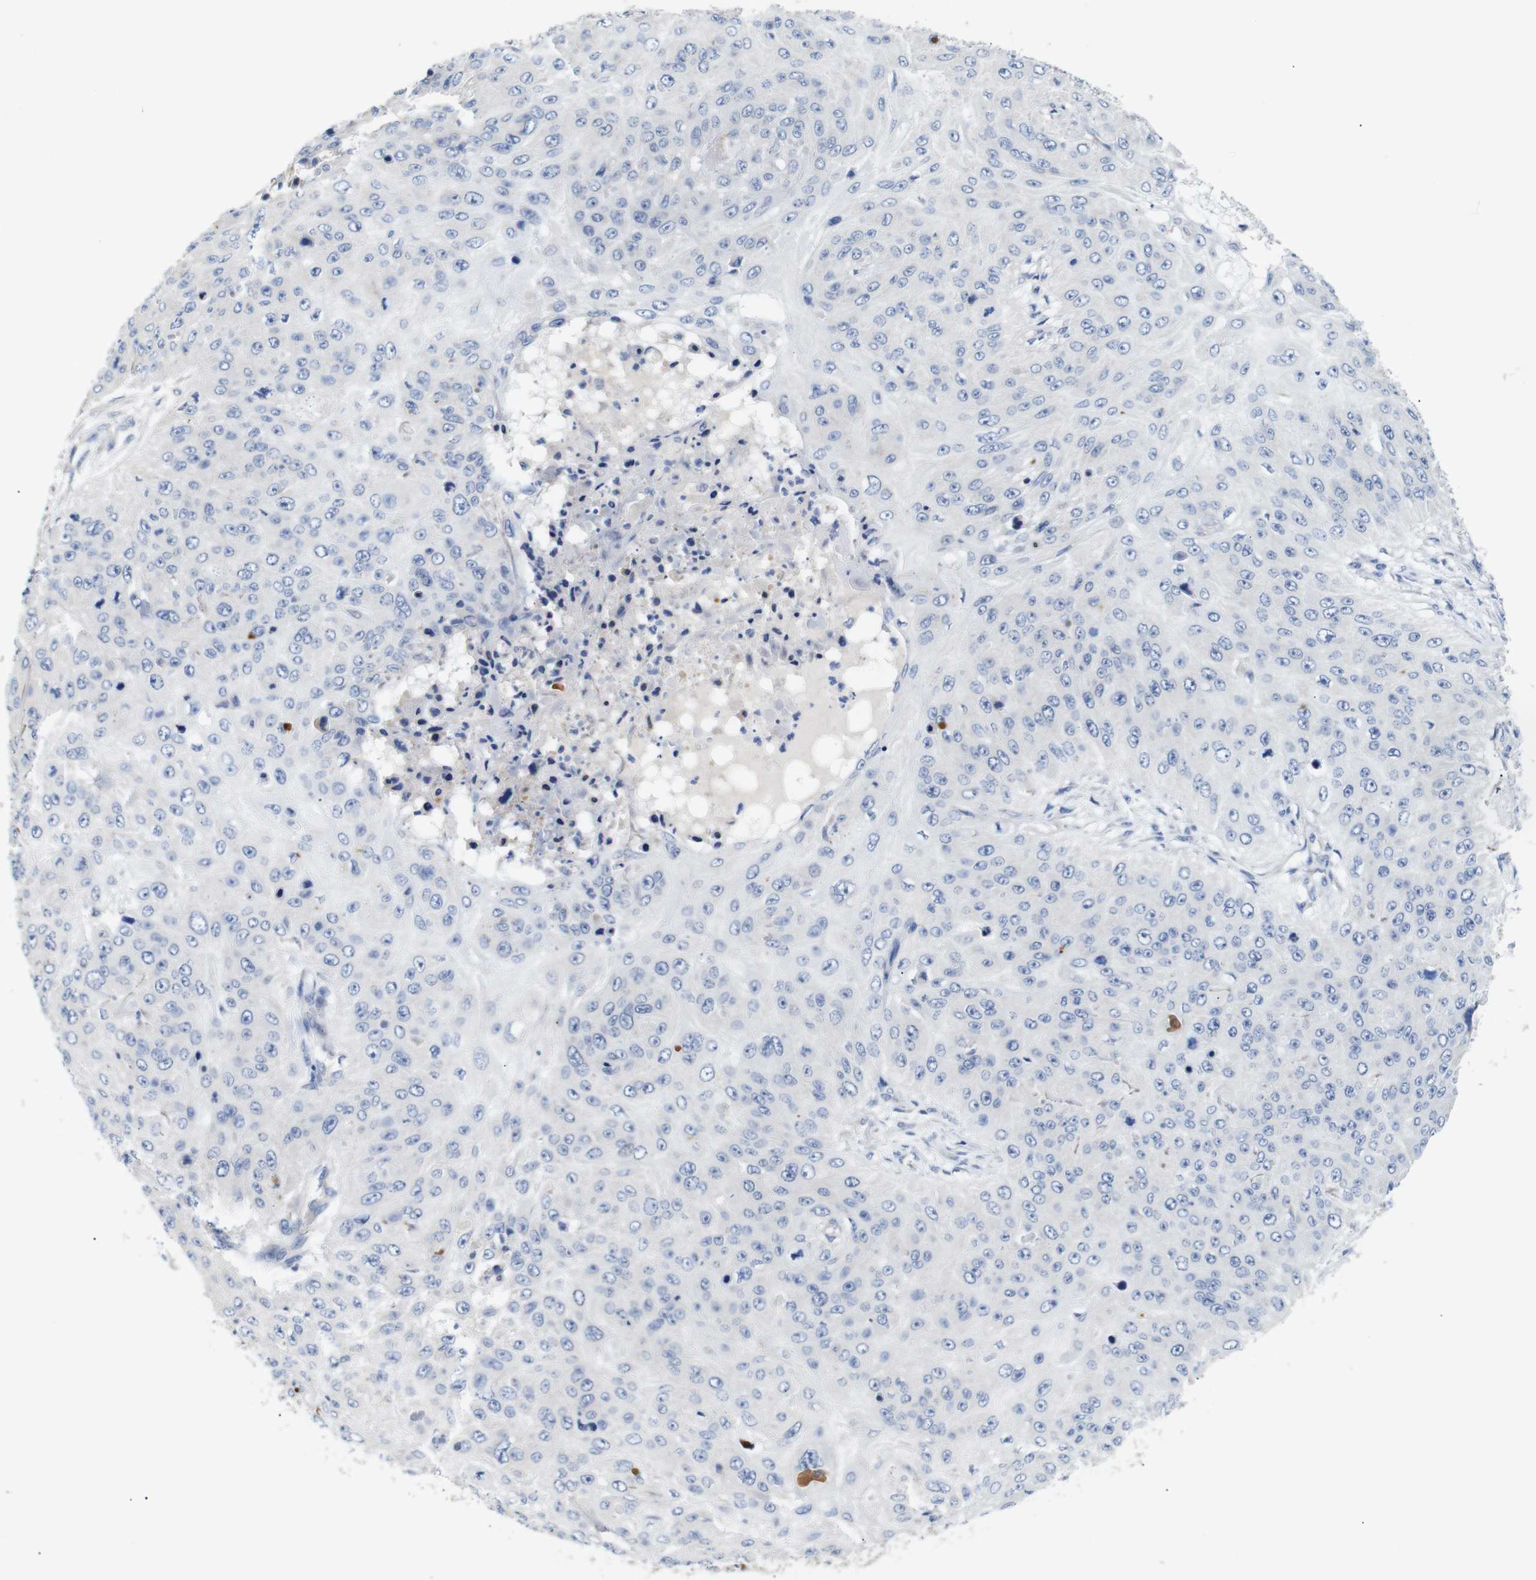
{"staining": {"intensity": "negative", "quantity": "none", "location": "none"}, "tissue": "skin cancer", "cell_type": "Tumor cells", "image_type": "cancer", "snomed": [{"axis": "morphology", "description": "Squamous cell carcinoma, NOS"}, {"axis": "topography", "description": "Skin"}], "caption": "Tumor cells are negative for brown protein staining in squamous cell carcinoma (skin). (DAB immunohistochemistry (IHC), high magnification).", "gene": "ALOX15", "patient": {"sex": "female", "age": 80}}